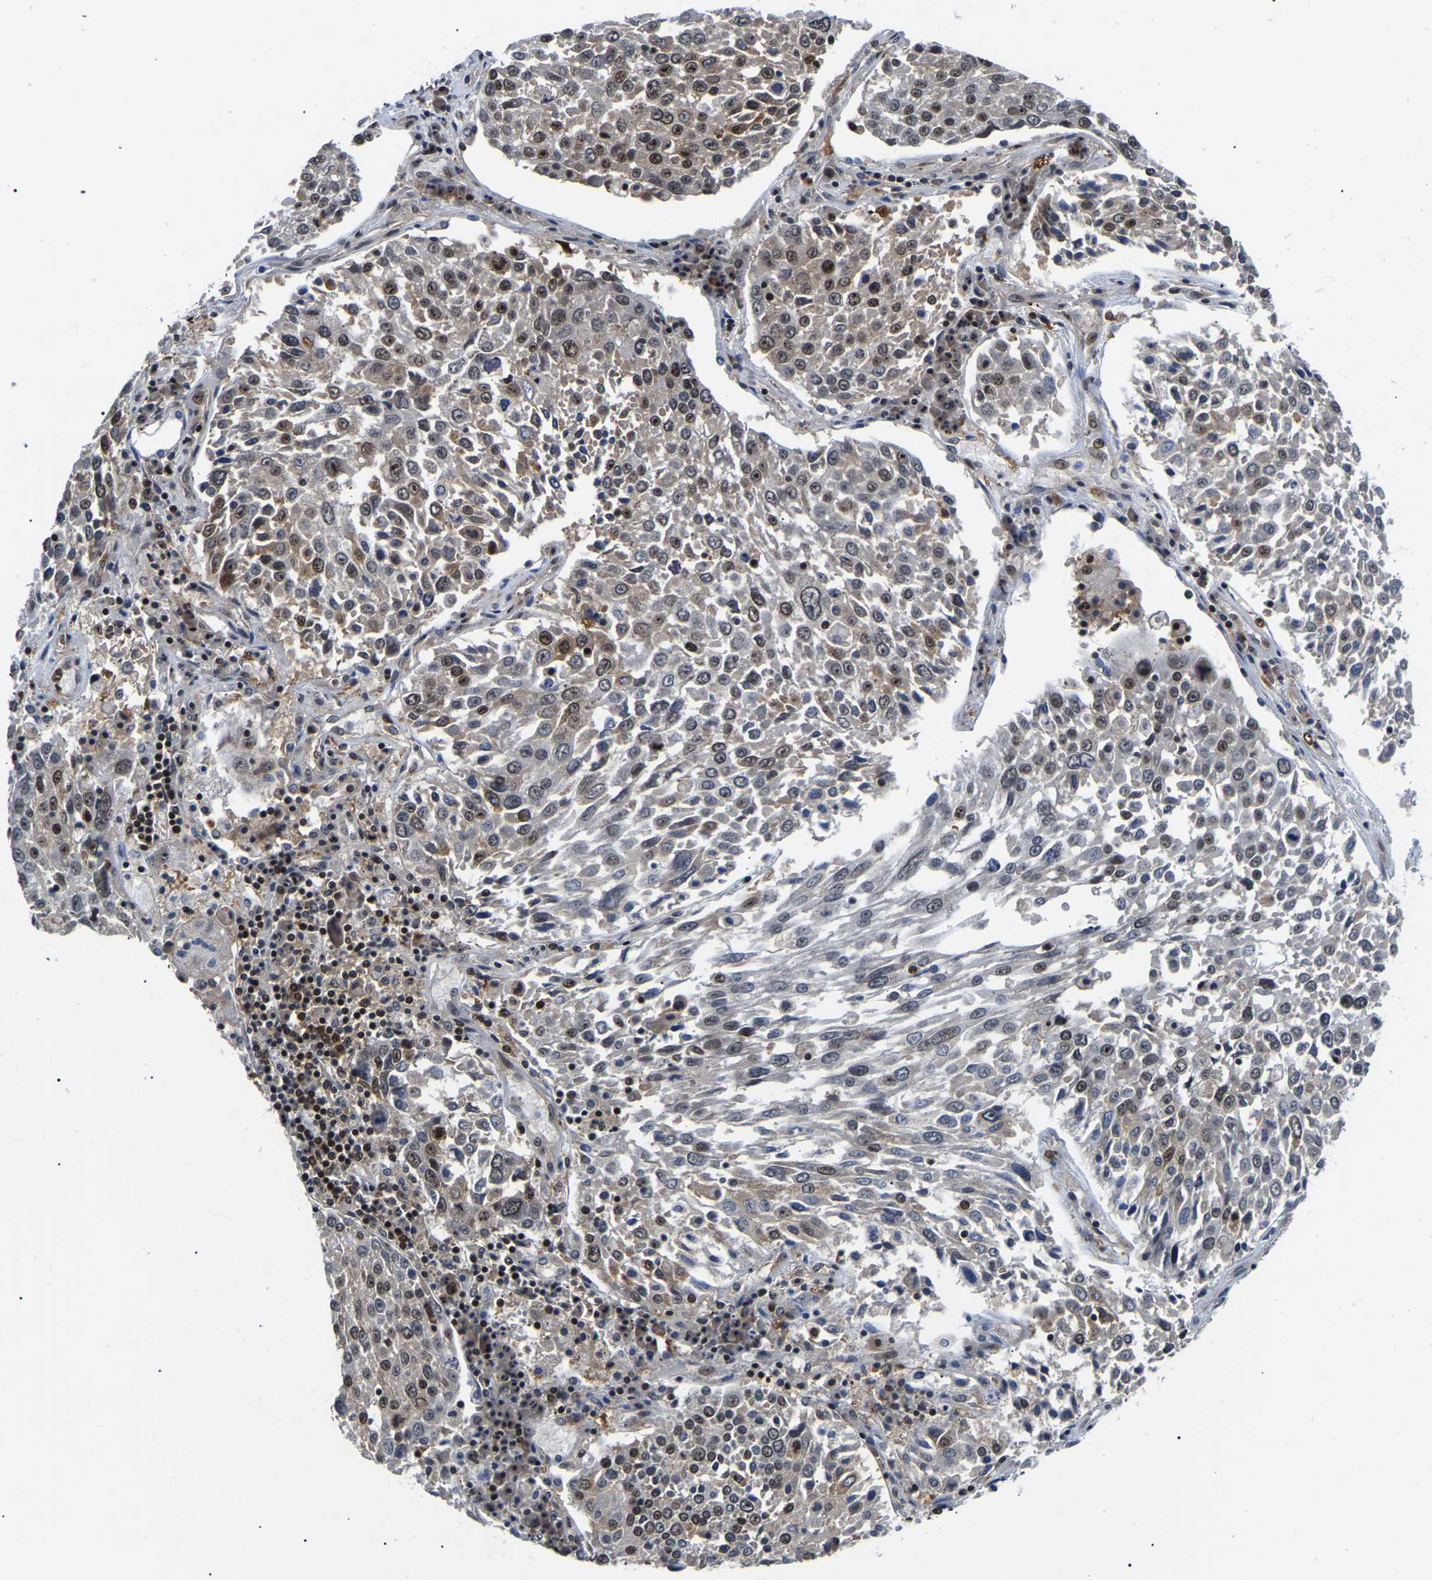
{"staining": {"intensity": "moderate", "quantity": "25%-75%", "location": "nuclear"}, "tissue": "lung cancer", "cell_type": "Tumor cells", "image_type": "cancer", "snomed": [{"axis": "morphology", "description": "Squamous cell carcinoma, NOS"}, {"axis": "topography", "description": "Lung"}], "caption": "Moderate nuclear protein positivity is appreciated in approximately 25%-75% of tumor cells in lung squamous cell carcinoma.", "gene": "RRP1B", "patient": {"sex": "male", "age": 65}}